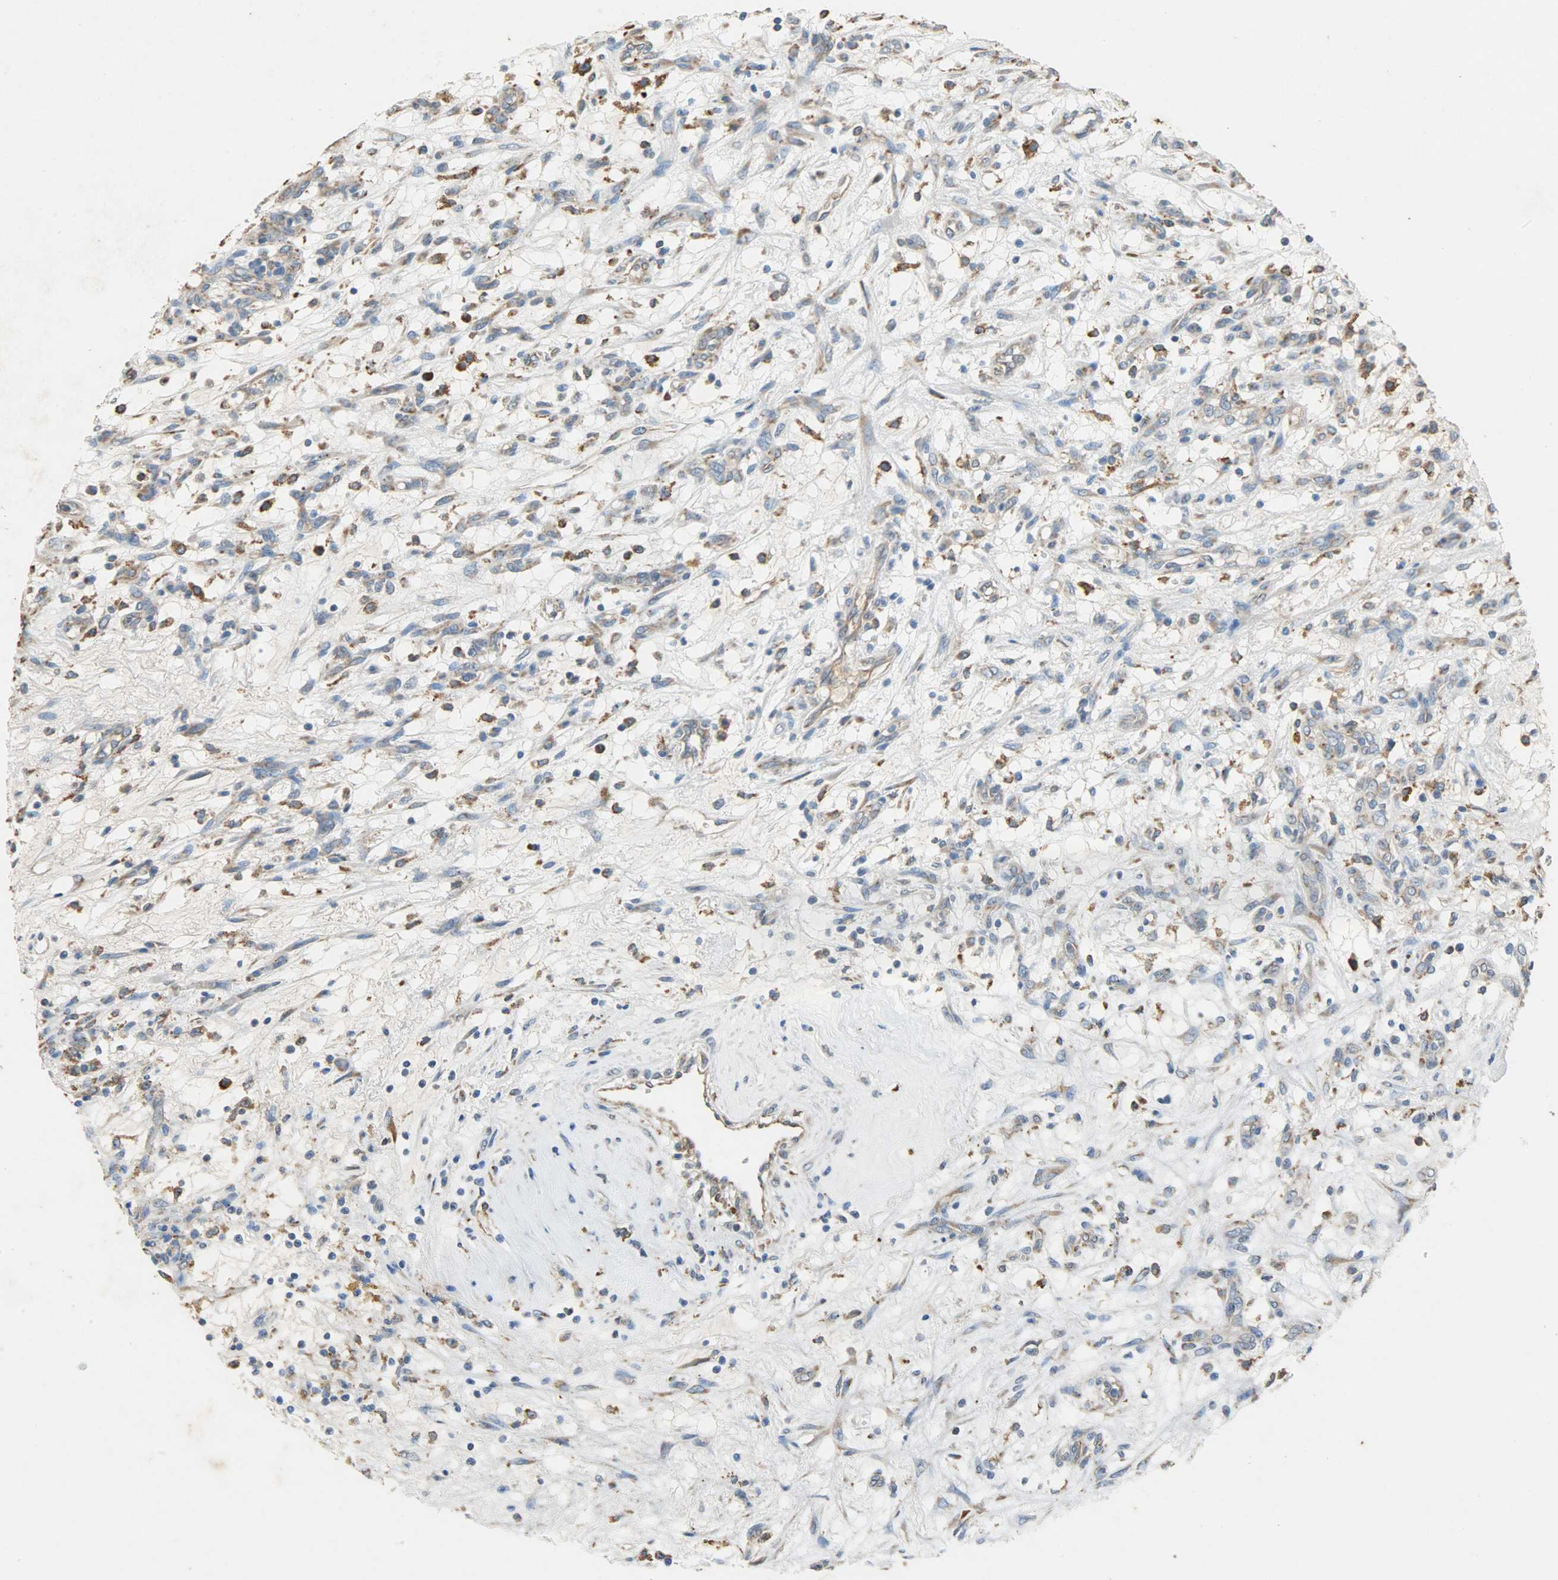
{"staining": {"intensity": "moderate", "quantity": "25%-75%", "location": "cytoplasmic/membranous"}, "tissue": "renal cancer", "cell_type": "Tumor cells", "image_type": "cancer", "snomed": [{"axis": "morphology", "description": "Adenocarcinoma, NOS"}, {"axis": "topography", "description": "Kidney"}], "caption": "Human renal cancer (adenocarcinoma) stained with a brown dye shows moderate cytoplasmic/membranous positive staining in about 25%-75% of tumor cells.", "gene": "HSPA5", "patient": {"sex": "female", "age": 57}}